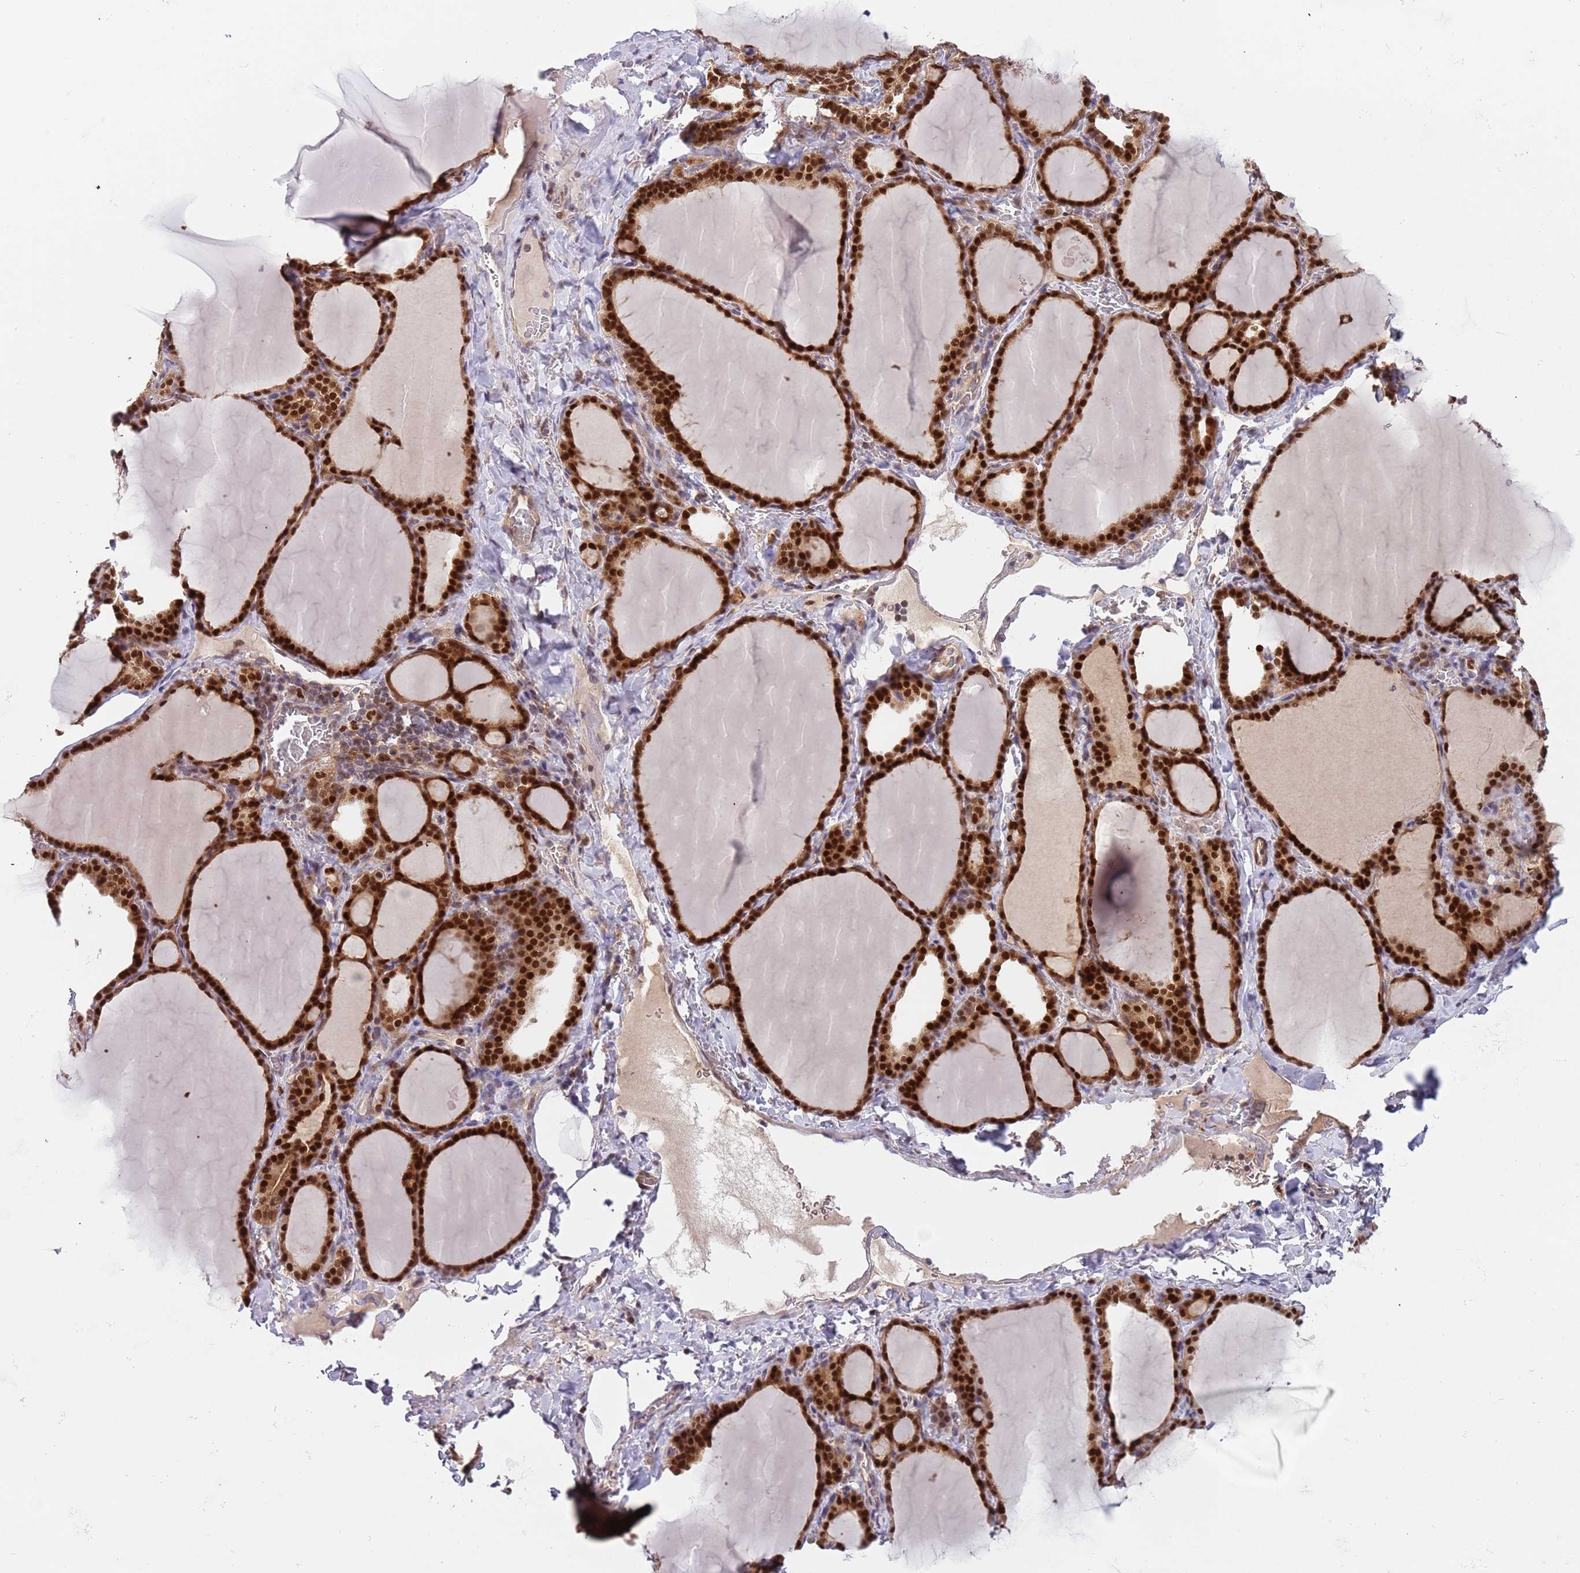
{"staining": {"intensity": "strong", "quantity": ">75%", "location": "nuclear"}, "tissue": "thyroid gland", "cell_type": "Glandular cells", "image_type": "normal", "snomed": [{"axis": "morphology", "description": "Normal tissue, NOS"}, {"axis": "topography", "description": "Thyroid gland"}], "caption": "The photomicrograph exhibits staining of unremarkable thyroid gland, revealing strong nuclear protein staining (brown color) within glandular cells.", "gene": "RMND5B", "patient": {"sex": "female", "age": 39}}